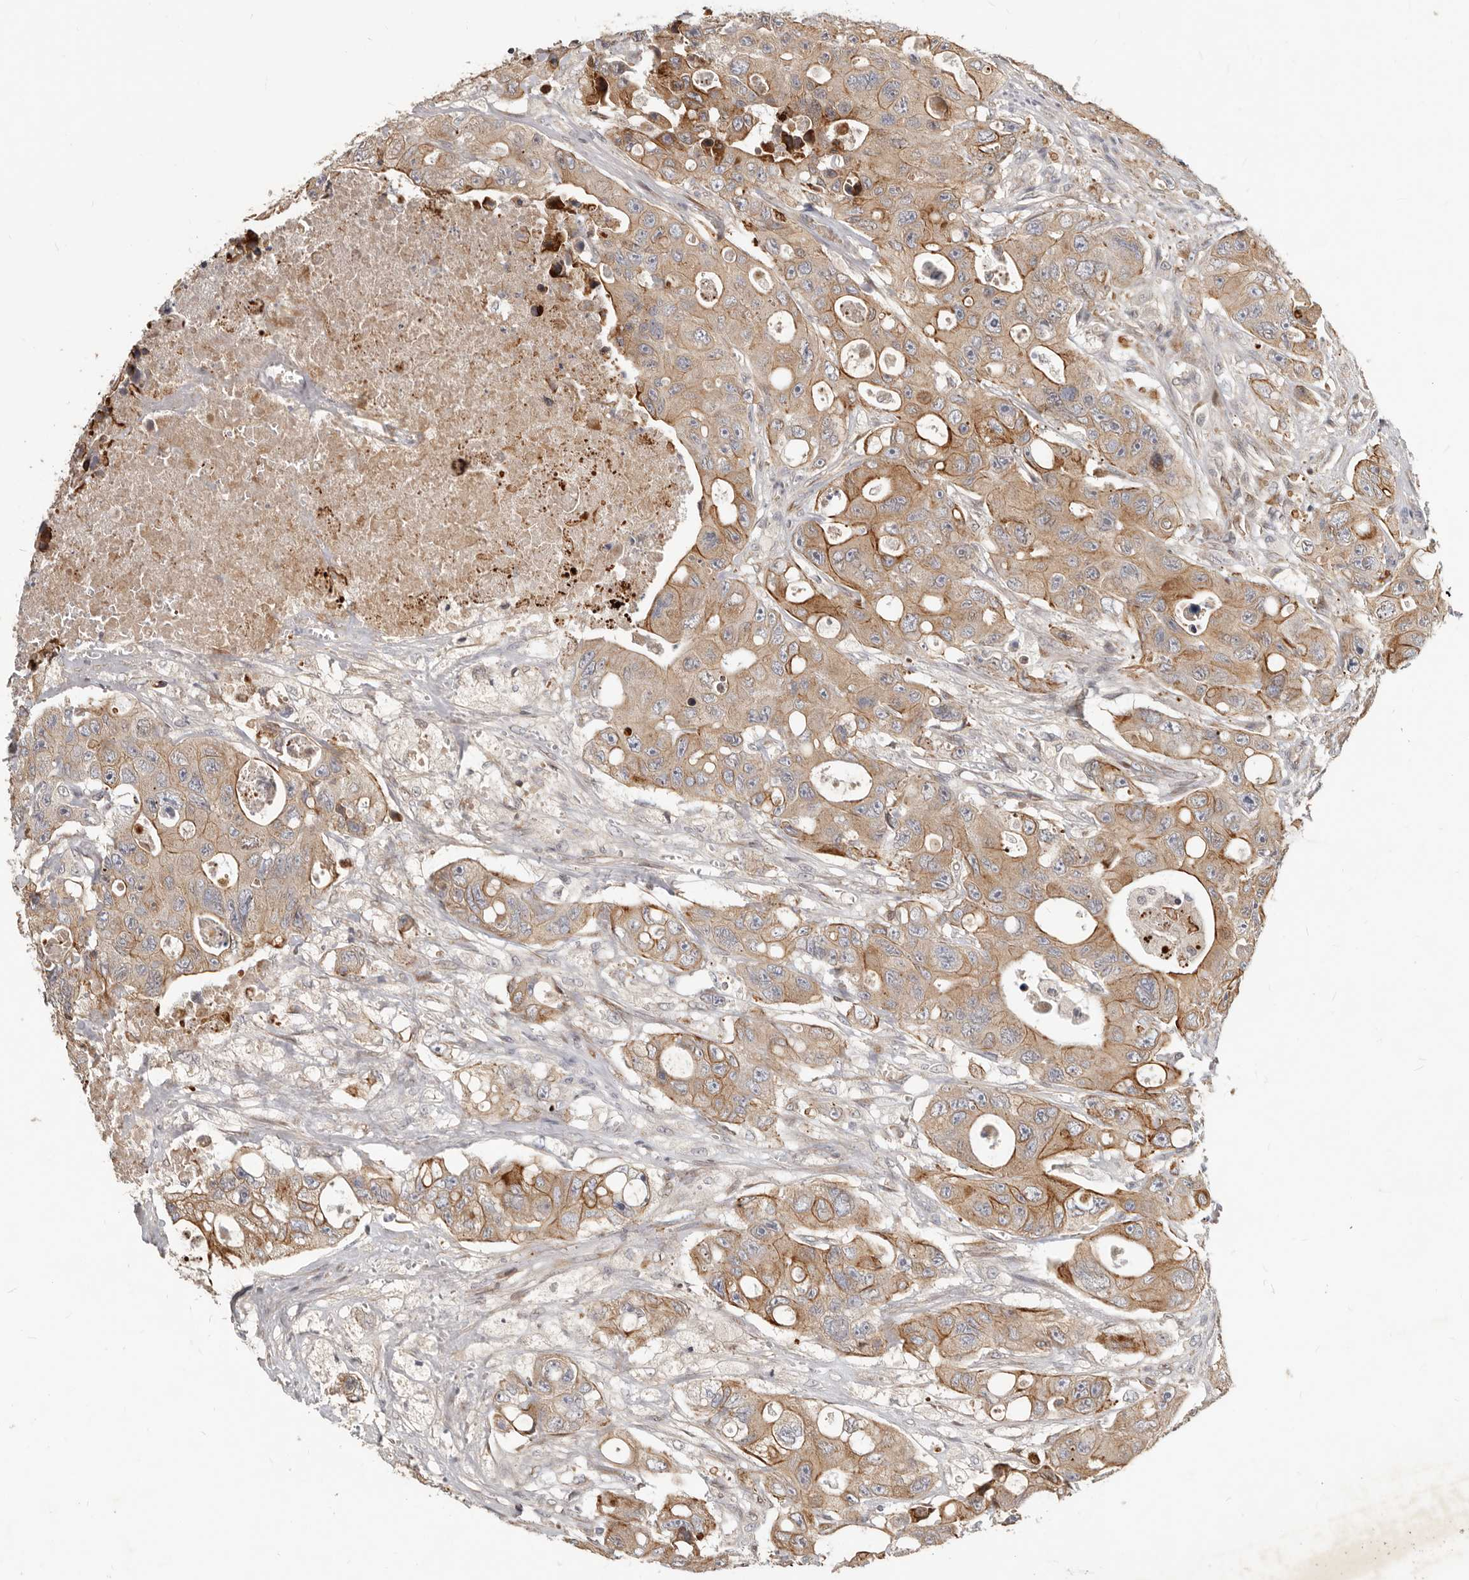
{"staining": {"intensity": "moderate", "quantity": ">75%", "location": "cytoplasmic/membranous"}, "tissue": "colorectal cancer", "cell_type": "Tumor cells", "image_type": "cancer", "snomed": [{"axis": "morphology", "description": "Adenocarcinoma, NOS"}, {"axis": "topography", "description": "Colon"}], "caption": "Human colorectal cancer (adenocarcinoma) stained for a protein (brown) reveals moderate cytoplasmic/membranous positive positivity in approximately >75% of tumor cells.", "gene": "NPY4R", "patient": {"sex": "female", "age": 46}}